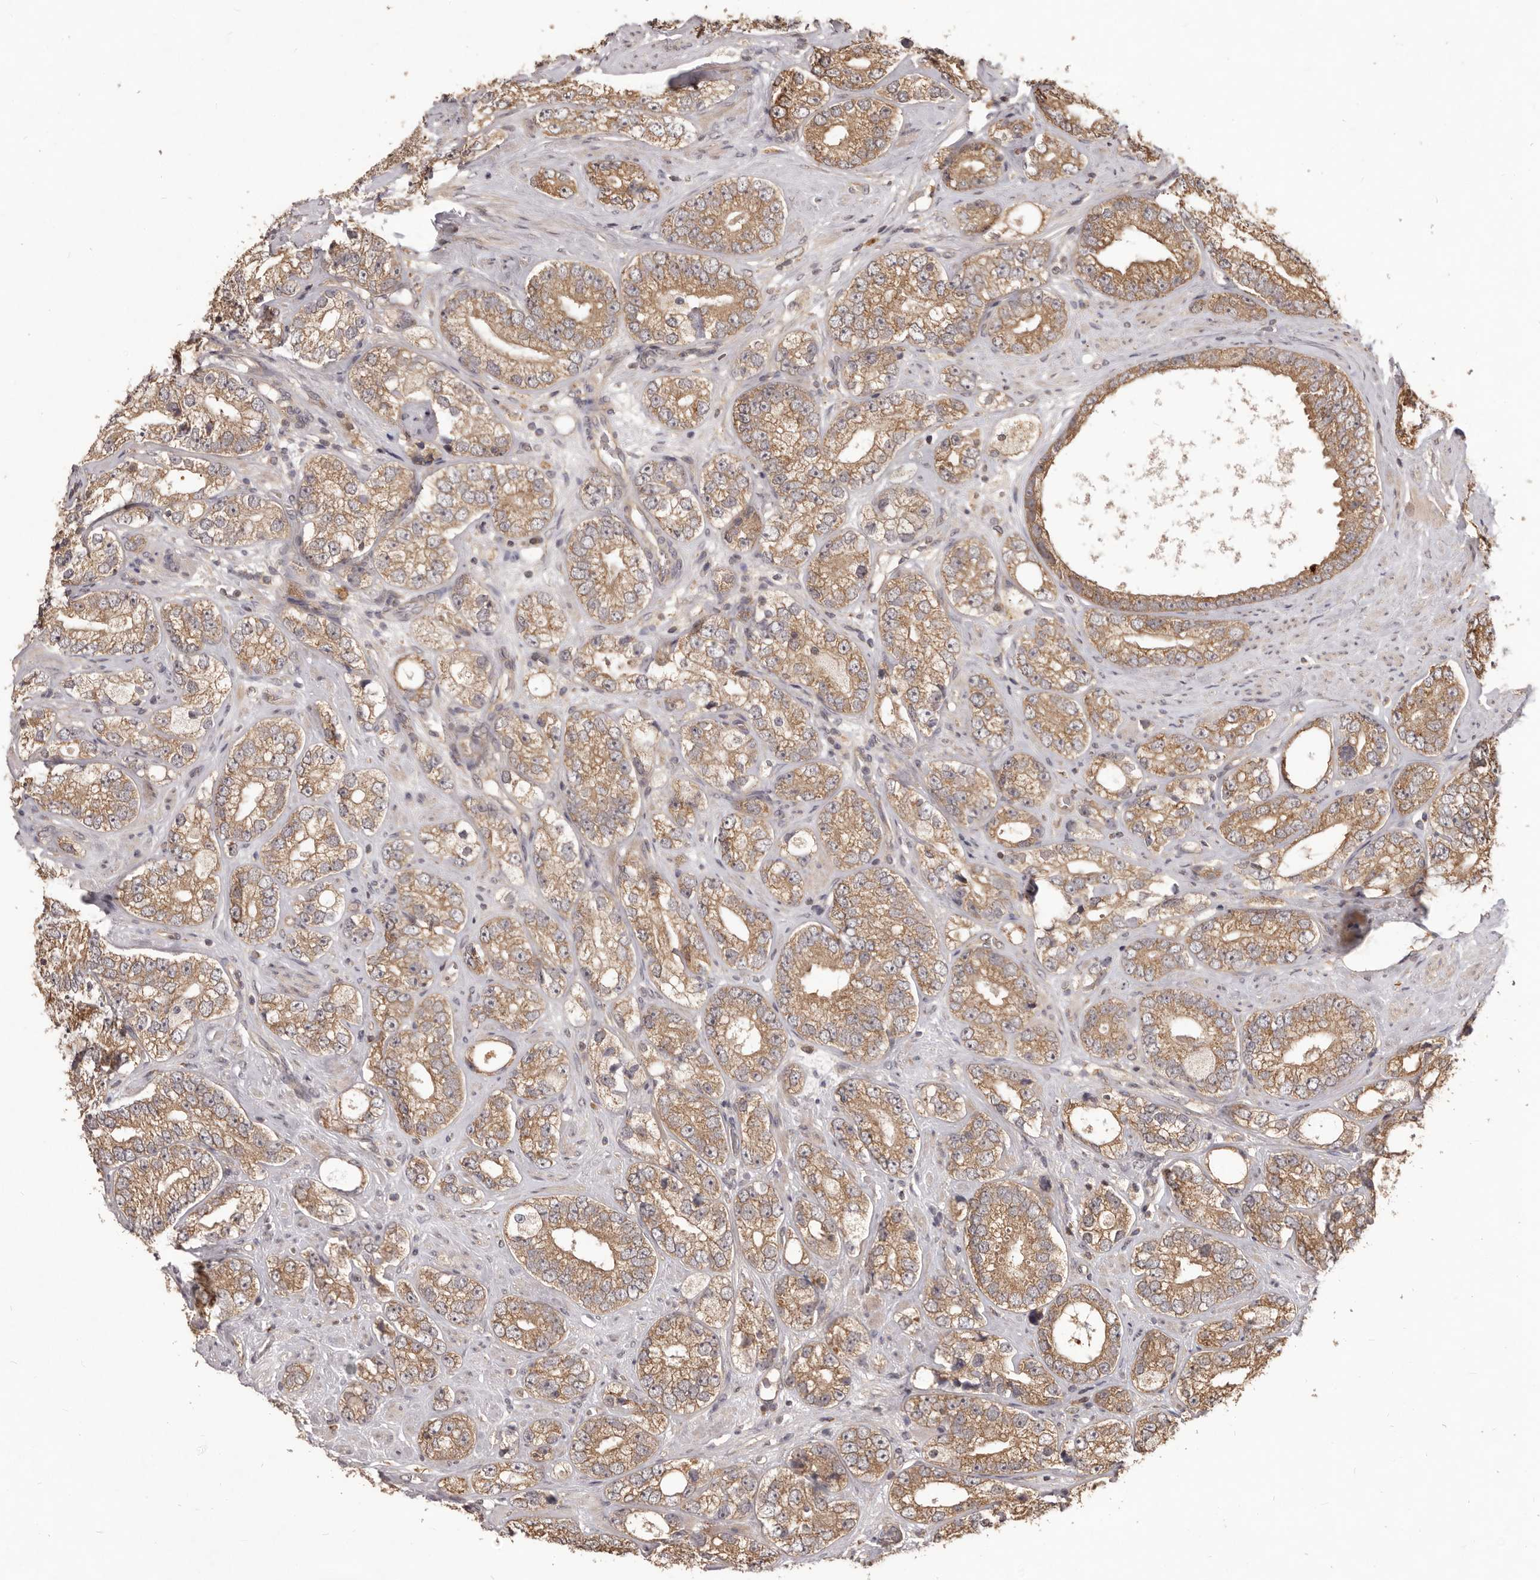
{"staining": {"intensity": "moderate", "quantity": ">75%", "location": "cytoplasmic/membranous"}, "tissue": "prostate cancer", "cell_type": "Tumor cells", "image_type": "cancer", "snomed": [{"axis": "morphology", "description": "Adenocarcinoma, High grade"}, {"axis": "topography", "description": "Prostate"}], "caption": "About >75% of tumor cells in human prostate cancer demonstrate moderate cytoplasmic/membranous protein positivity as visualized by brown immunohistochemical staining.", "gene": "MTO1", "patient": {"sex": "male", "age": 56}}